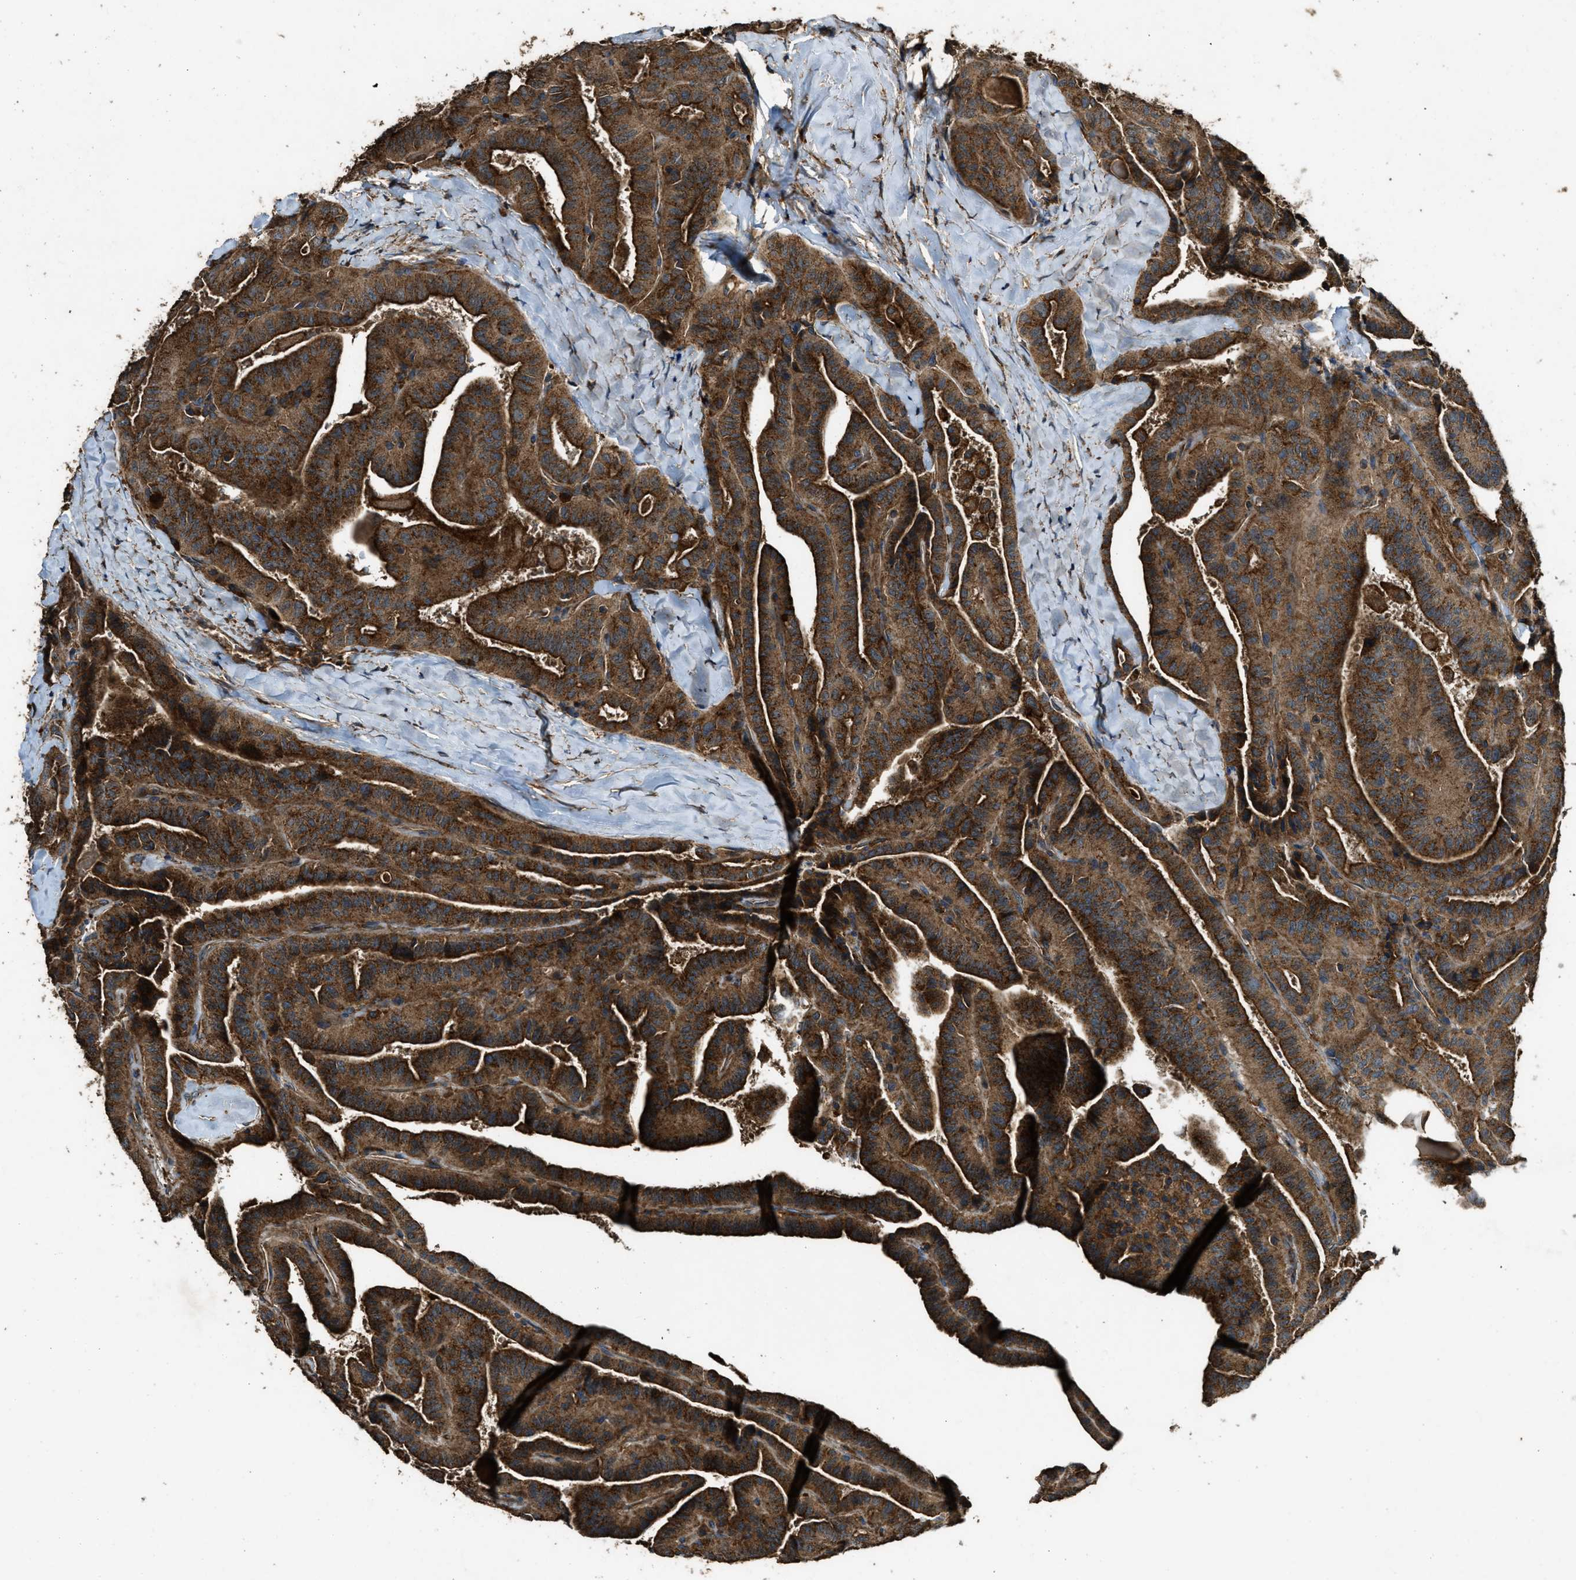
{"staining": {"intensity": "strong", "quantity": ">75%", "location": "cytoplasmic/membranous"}, "tissue": "thyroid cancer", "cell_type": "Tumor cells", "image_type": "cancer", "snomed": [{"axis": "morphology", "description": "Papillary adenocarcinoma, NOS"}, {"axis": "topography", "description": "Thyroid gland"}], "caption": "There is high levels of strong cytoplasmic/membranous staining in tumor cells of thyroid cancer (papillary adenocarcinoma), as demonstrated by immunohistochemical staining (brown color).", "gene": "MAP3K8", "patient": {"sex": "male", "age": 77}}